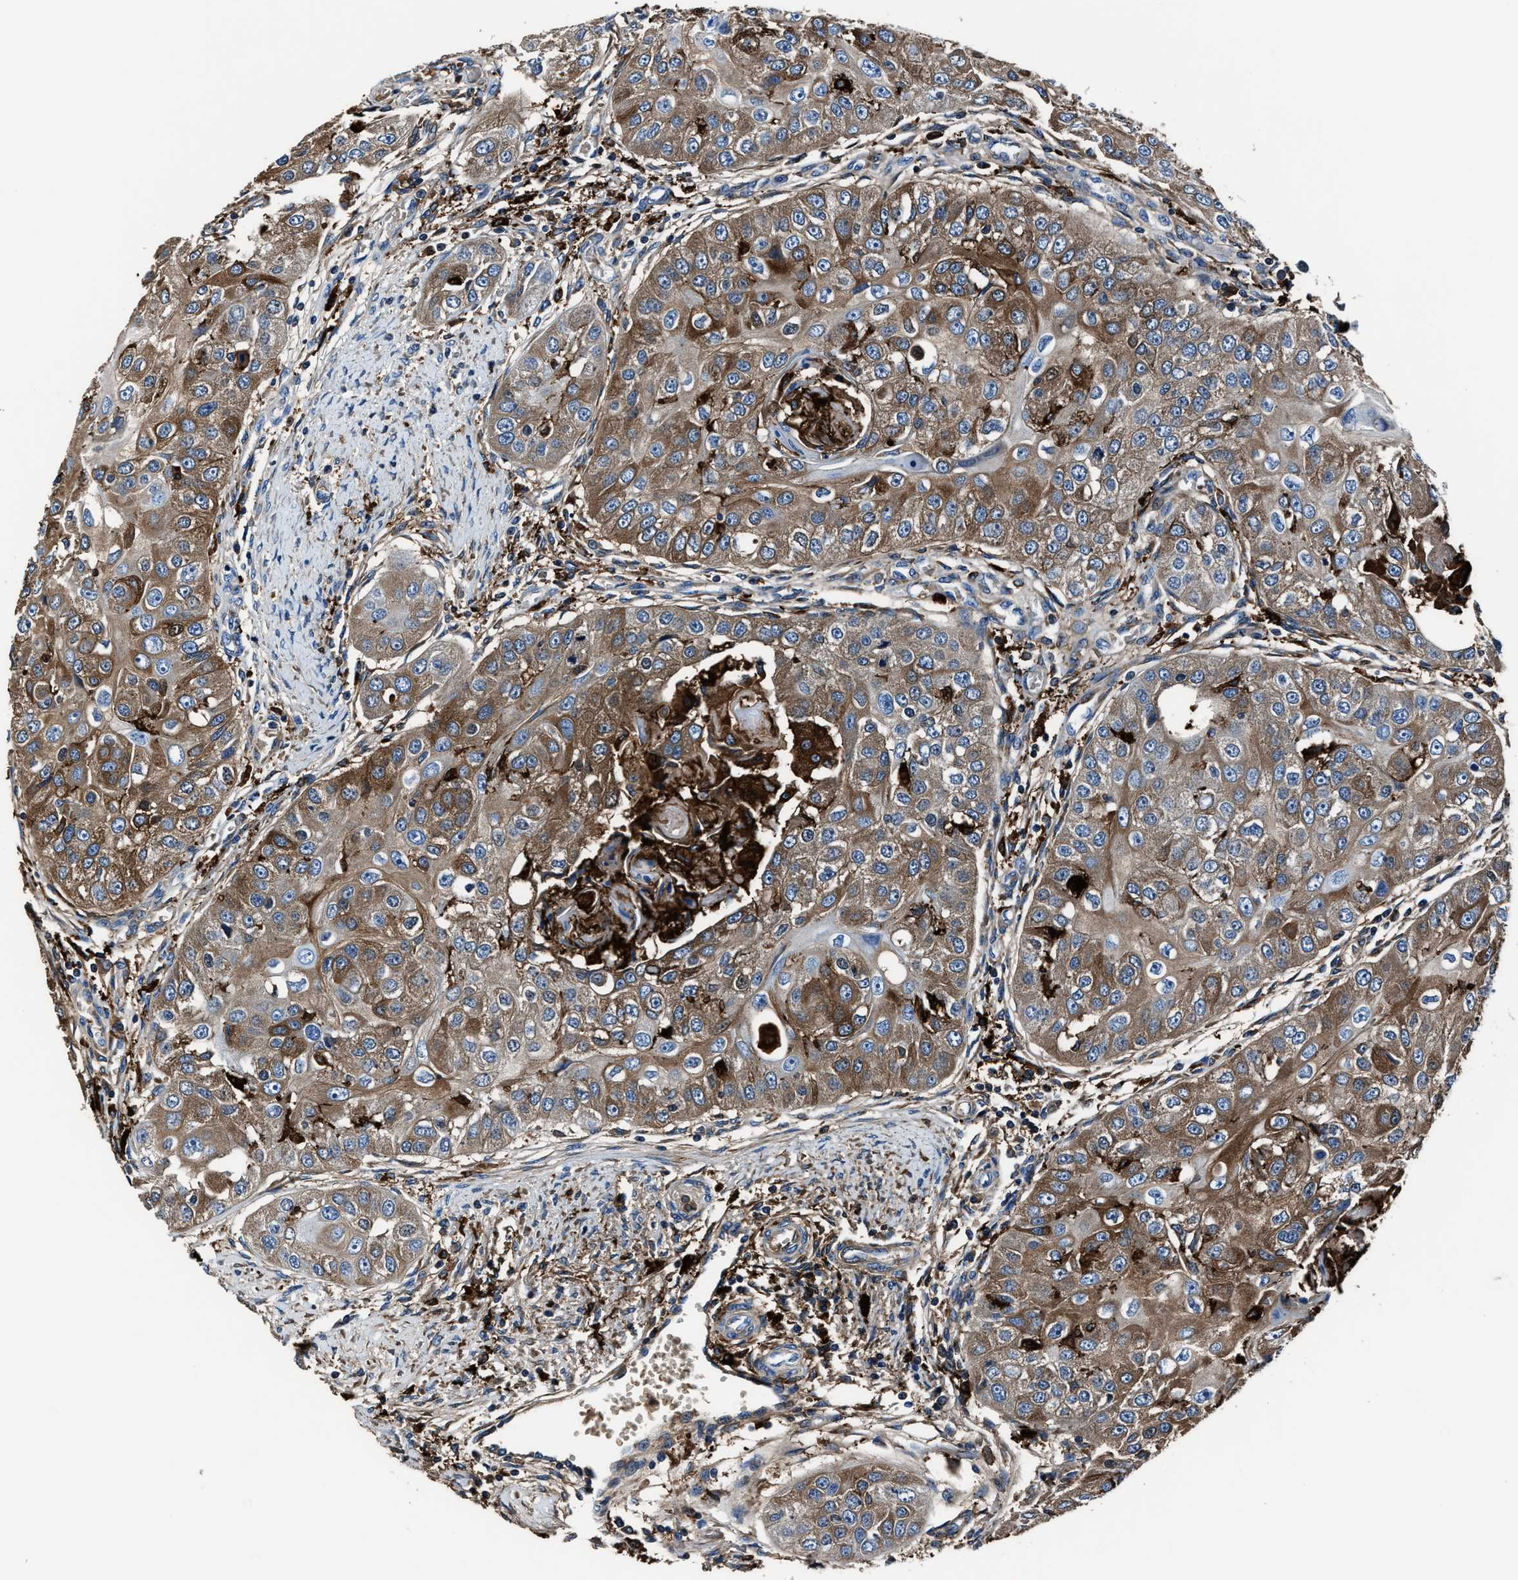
{"staining": {"intensity": "moderate", "quantity": ">75%", "location": "cytoplasmic/membranous"}, "tissue": "head and neck cancer", "cell_type": "Tumor cells", "image_type": "cancer", "snomed": [{"axis": "morphology", "description": "Normal tissue, NOS"}, {"axis": "morphology", "description": "Squamous cell carcinoma, NOS"}, {"axis": "topography", "description": "Skeletal muscle"}, {"axis": "topography", "description": "Head-Neck"}], "caption": "Head and neck cancer (squamous cell carcinoma) was stained to show a protein in brown. There is medium levels of moderate cytoplasmic/membranous expression in approximately >75% of tumor cells.", "gene": "FTL", "patient": {"sex": "male", "age": 51}}